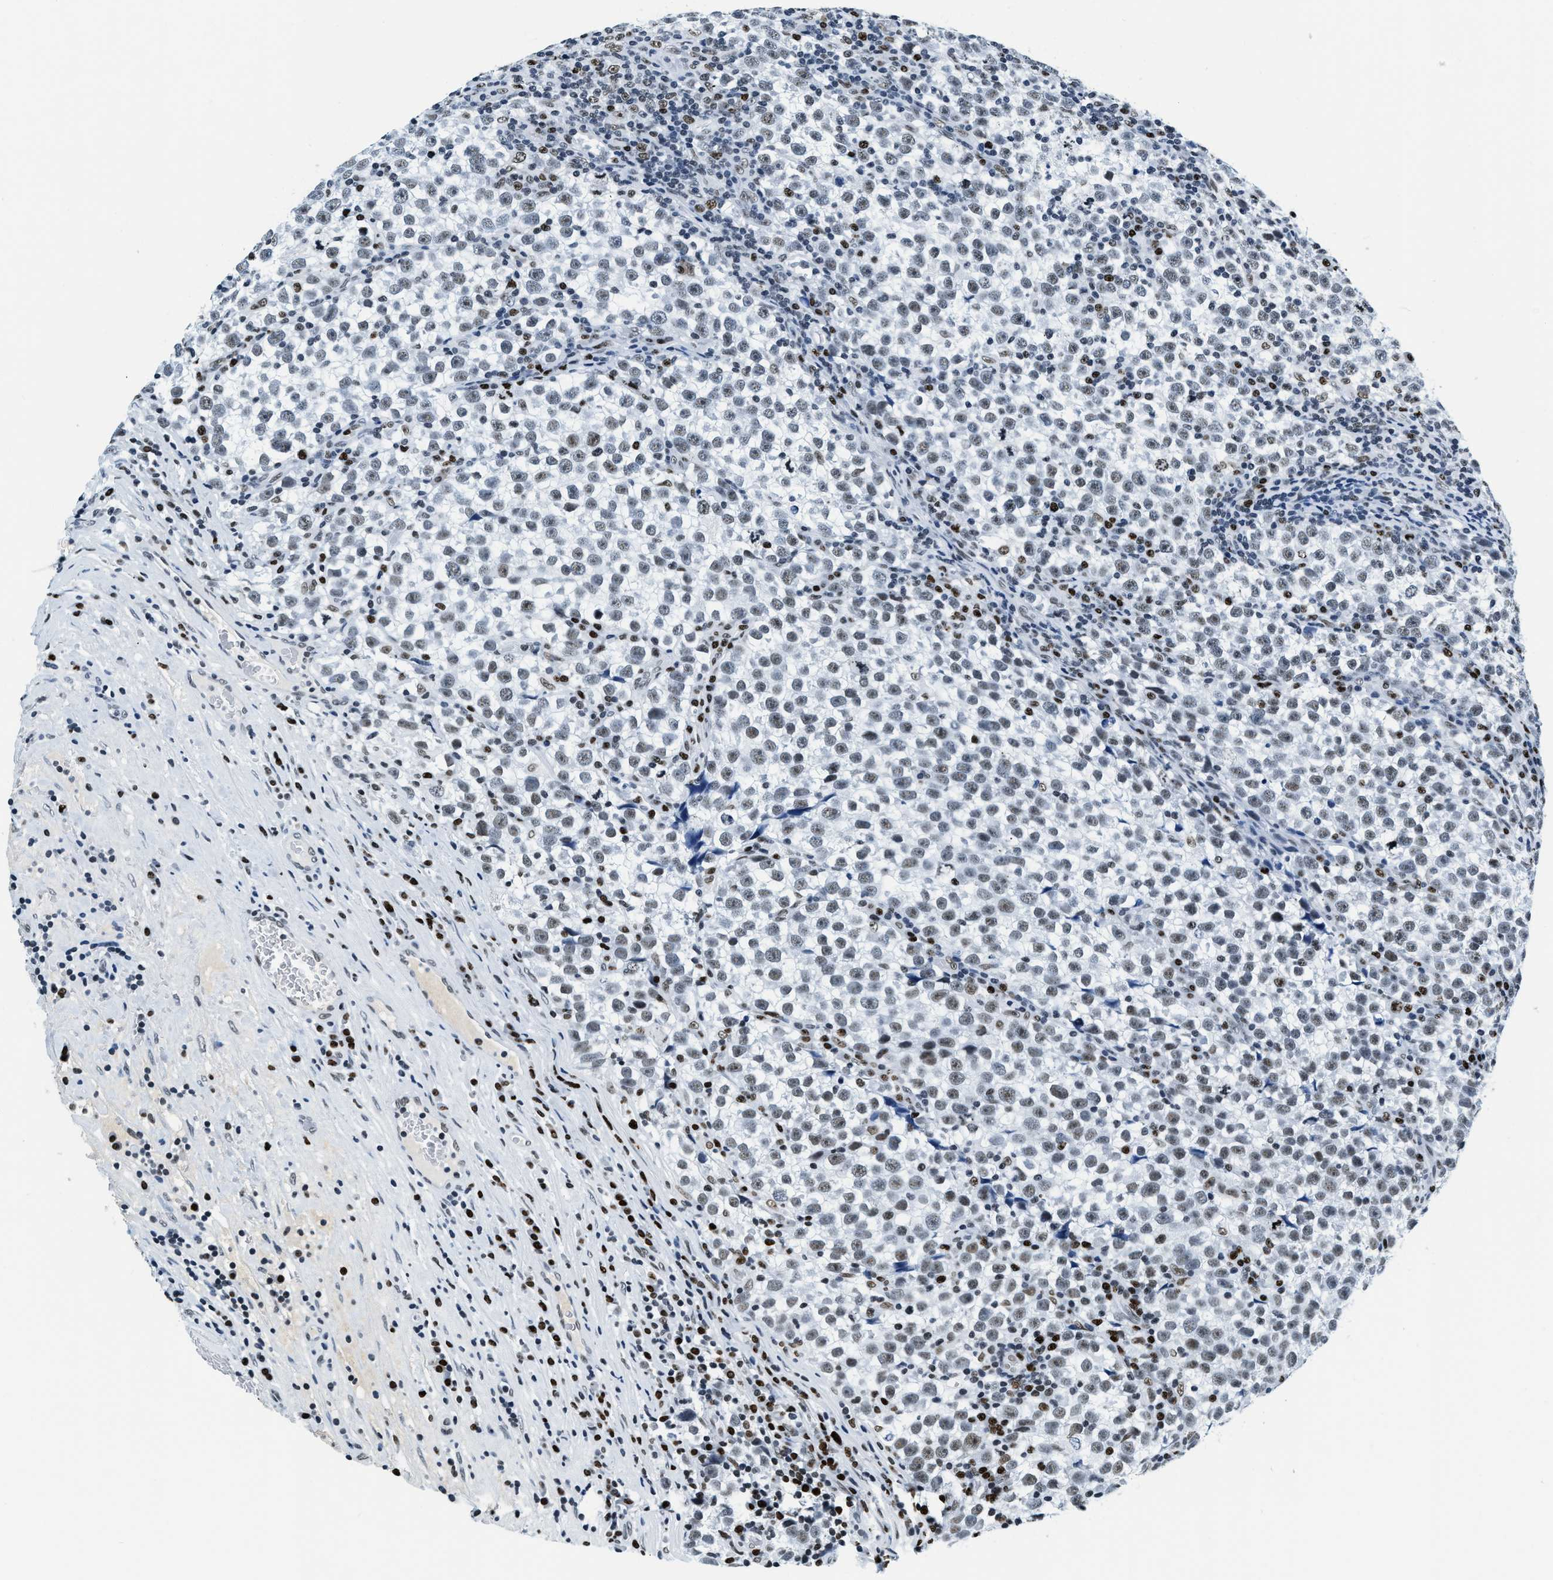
{"staining": {"intensity": "weak", "quantity": "25%-75%", "location": "nuclear"}, "tissue": "testis cancer", "cell_type": "Tumor cells", "image_type": "cancer", "snomed": [{"axis": "morphology", "description": "Normal tissue, NOS"}, {"axis": "morphology", "description": "Seminoma, NOS"}, {"axis": "topography", "description": "Testis"}], "caption": "IHC of testis cancer shows low levels of weak nuclear staining in approximately 25%-75% of tumor cells.", "gene": "TOP1", "patient": {"sex": "male", "age": 43}}